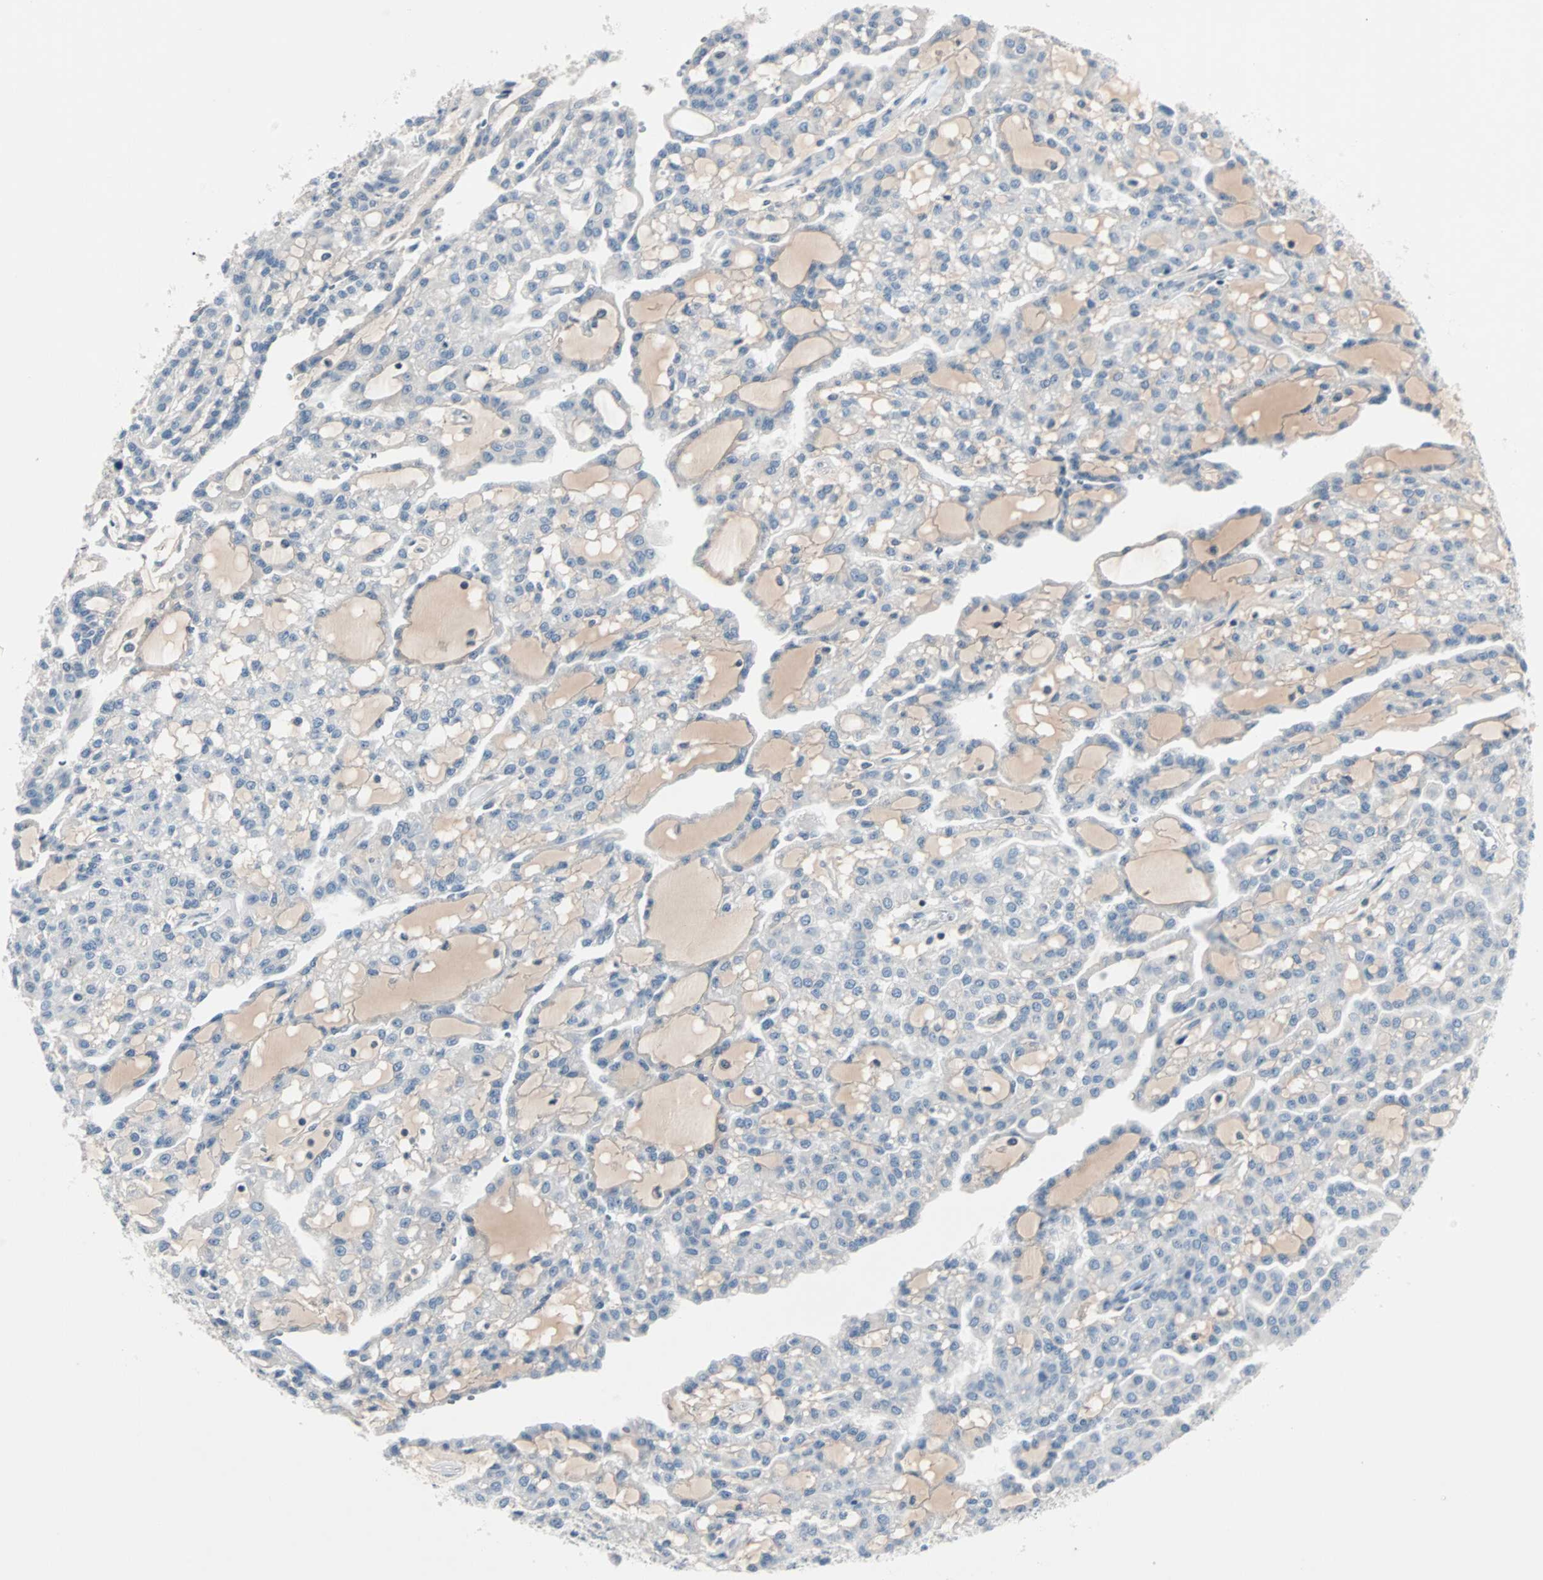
{"staining": {"intensity": "negative", "quantity": "none", "location": "none"}, "tissue": "renal cancer", "cell_type": "Tumor cells", "image_type": "cancer", "snomed": [{"axis": "morphology", "description": "Adenocarcinoma, NOS"}, {"axis": "topography", "description": "Kidney"}], "caption": "Adenocarcinoma (renal) was stained to show a protein in brown. There is no significant expression in tumor cells.", "gene": "CCNE2", "patient": {"sex": "male", "age": 63}}